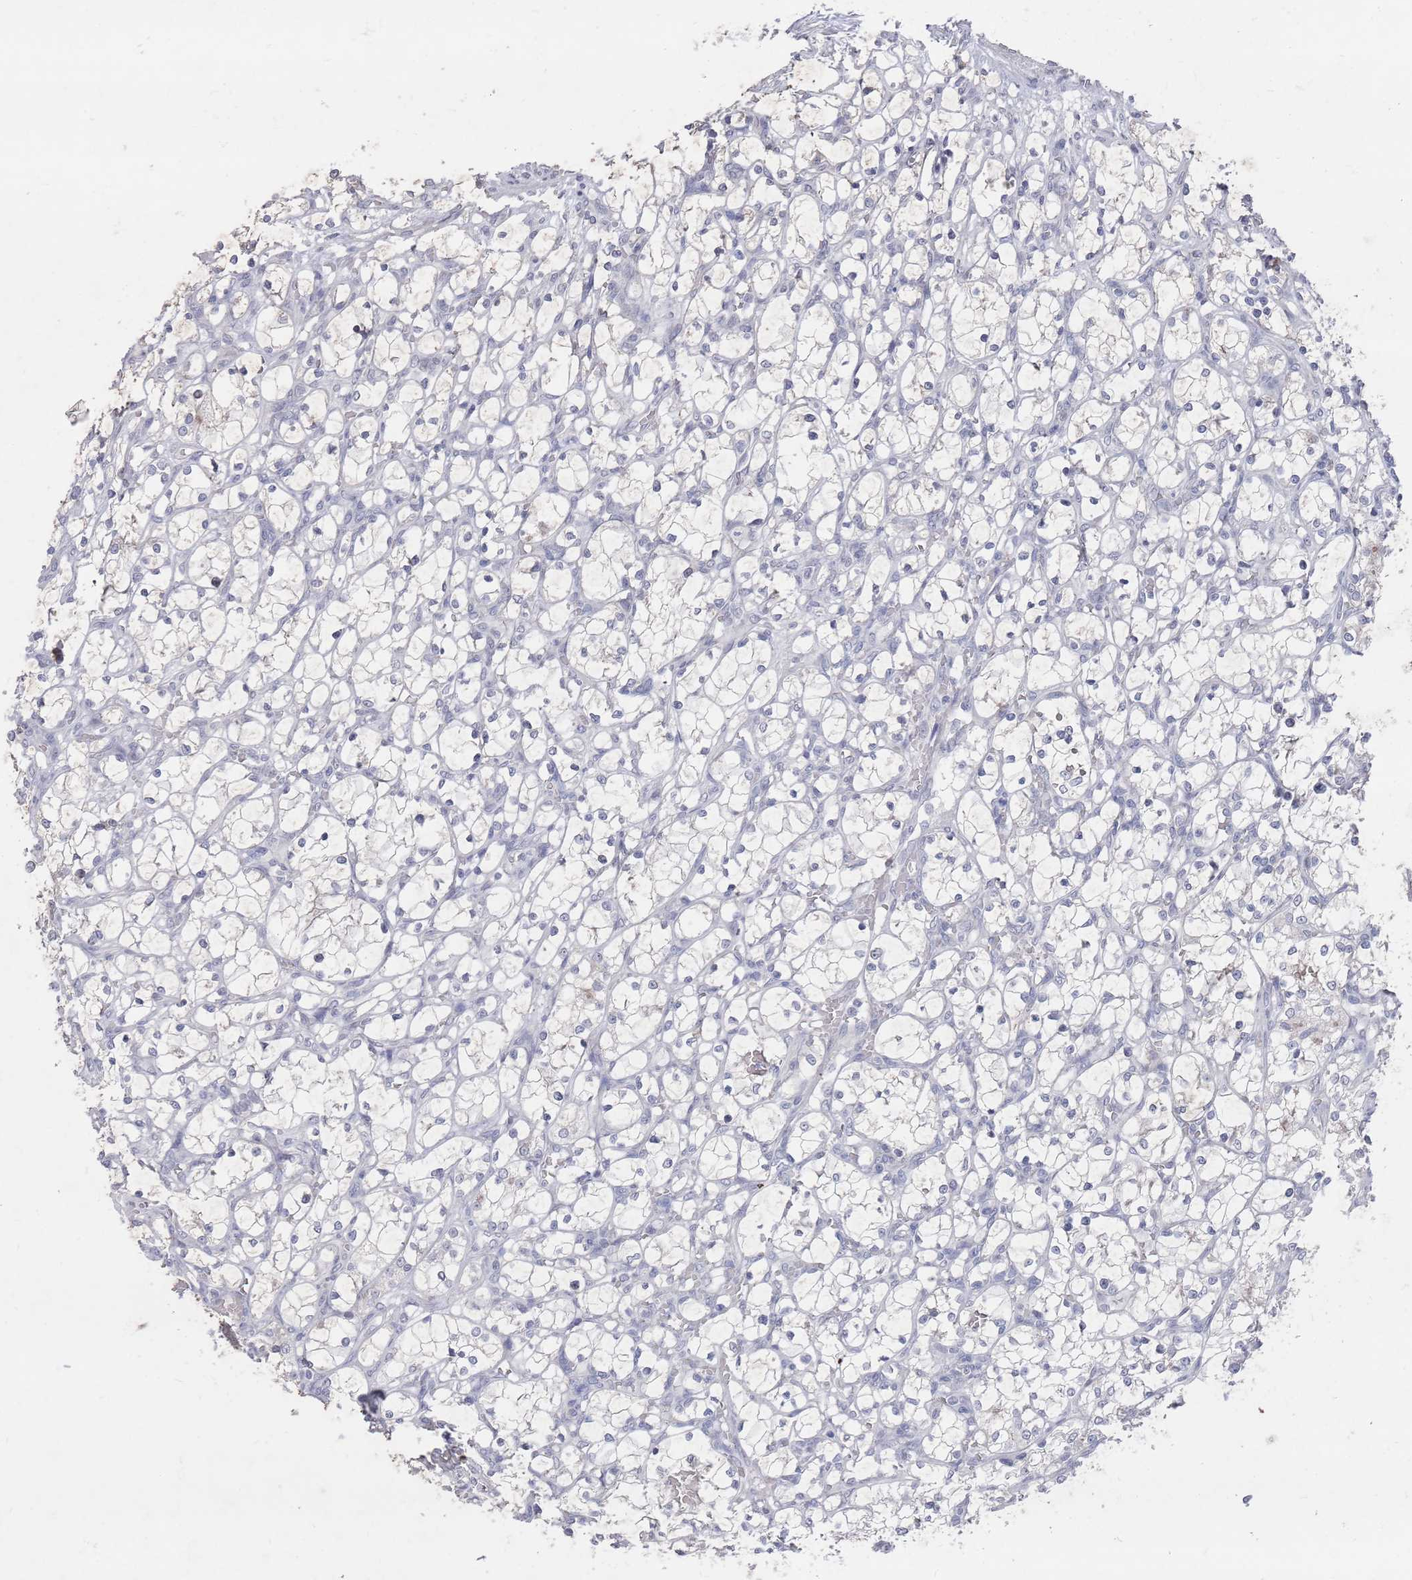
{"staining": {"intensity": "negative", "quantity": "none", "location": "none"}, "tissue": "renal cancer", "cell_type": "Tumor cells", "image_type": "cancer", "snomed": [{"axis": "morphology", "description": "Adenocarcinoma, NOS"}, {"axis": "topography", "description": "Kidney"}], "caption": "An IHC histopathology image of adenocarcinoma (renal) is shown. There is no staining in tumor cells of adenocarcinoma (renal).", "gene": "PROM2", "patient": {"sex": "female", "age": 69}}